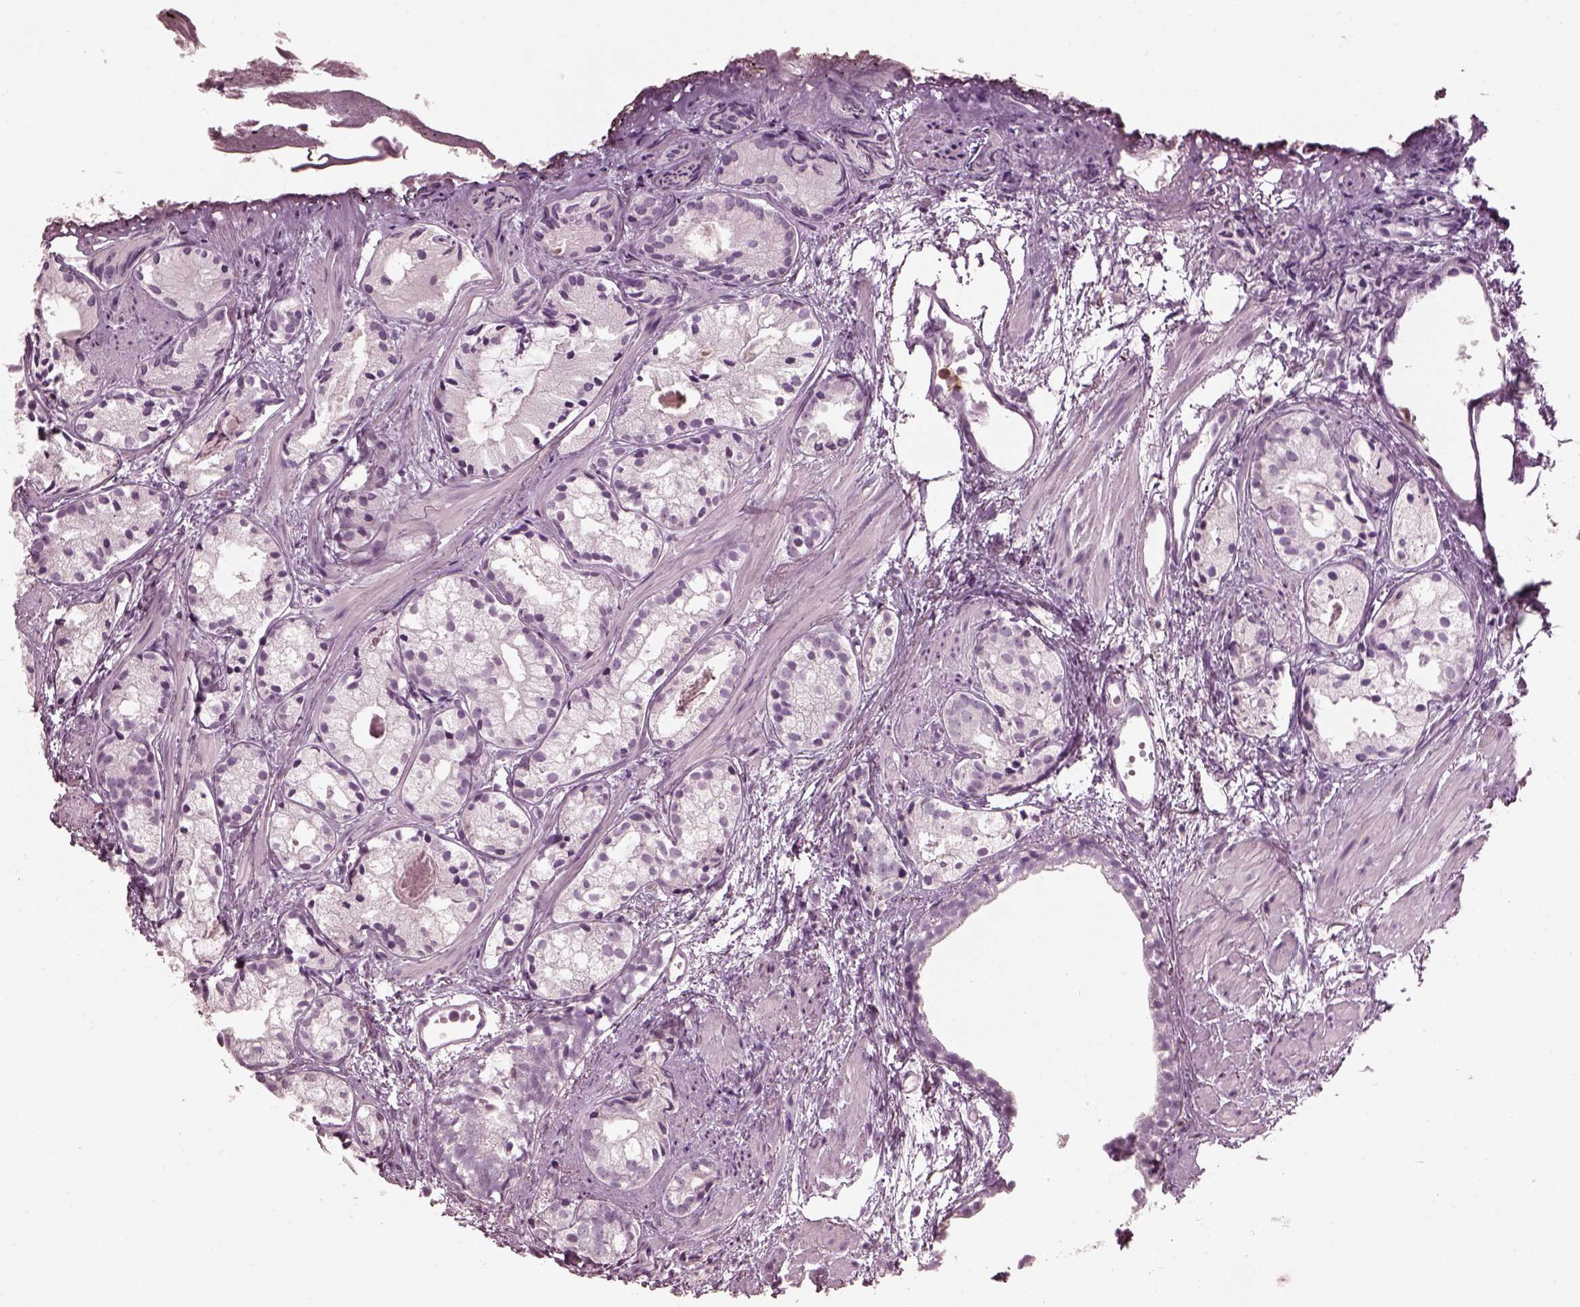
{"staining": {"intensity": "negative", "quantity": "none", "location": "none"}, "tissue": "prostate cancer", "cell_type": "Tumor cells", "image_type": "cancer", "snomed": [{"axis": "morphology", "description": "Adenocarcinoma, High grade"}, {"axis": "topography", "description": "Prostate"}], "caption": "An IHC micrograph of prostate high-grade adenocarcinoma is shown. There is no staining in tumor cells of prostate high-grade adenocarcinoma.", "gene": "FUT4", "patient": {"sex": "male", "age": 85}}